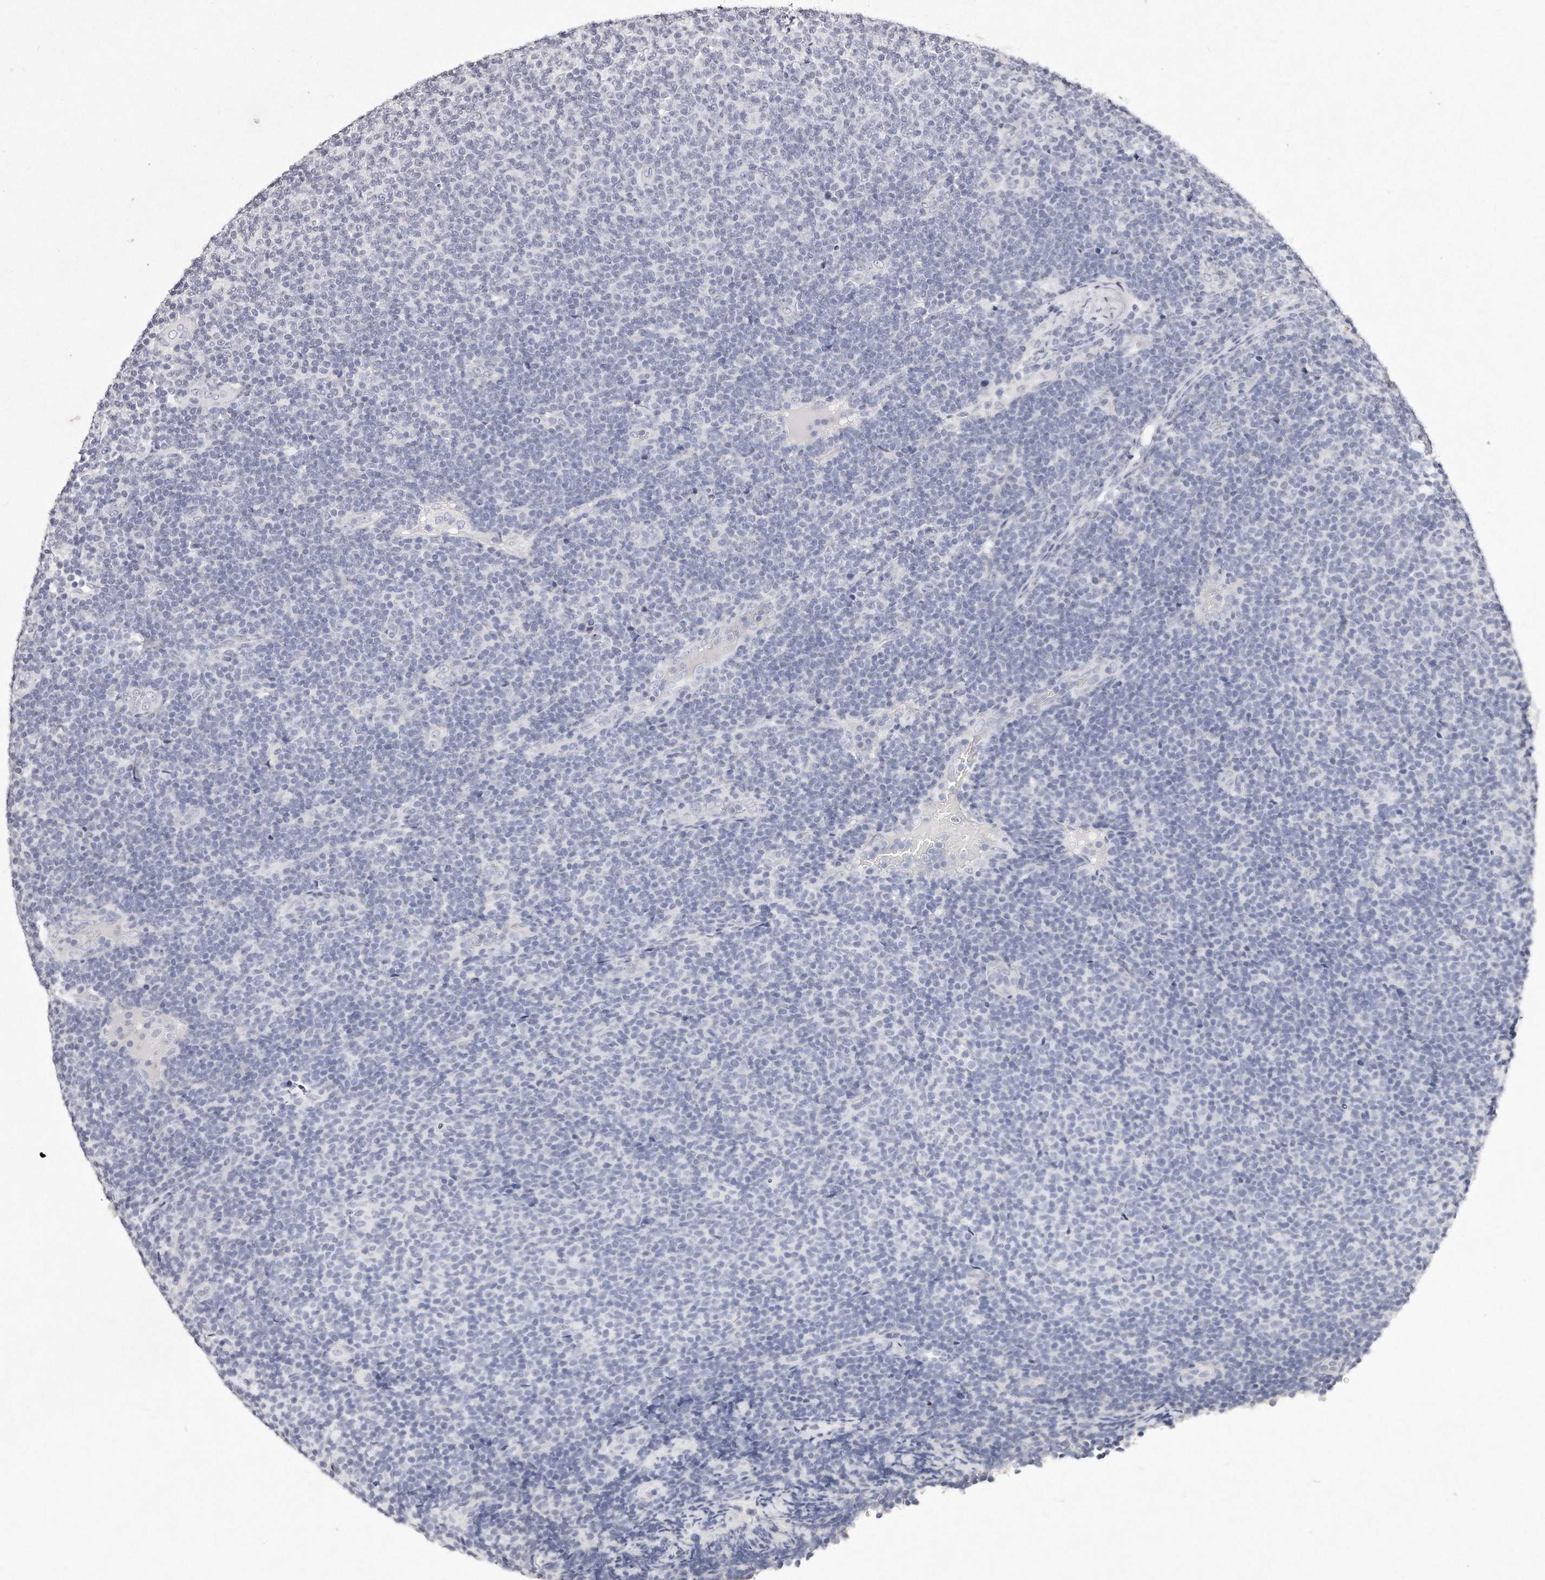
{"staining": {"intensity": "negative", "quantity": "none", "location": "none"}, "tissue": "lymphoma", "cell_type": "Tumor cells", "image_type": "cancer", "snomed": [{"axis": "morphology", "description": "Malignant lymphoma, non-Hodgkin's type, Low grade"}, {"axis": "topography", "description": "Lymph node"}], "caption": "High magnification brightfield microscopy of lymphoma stained with DAB (brown) and counterstained with hematoxylin (blue): tumor cells show no significant staining. (DAB immunohistochemistry visualized using brightfield microscopy, high magnification).", "gene": "GDA", "patient": {"sex": "male", "age": 66}}